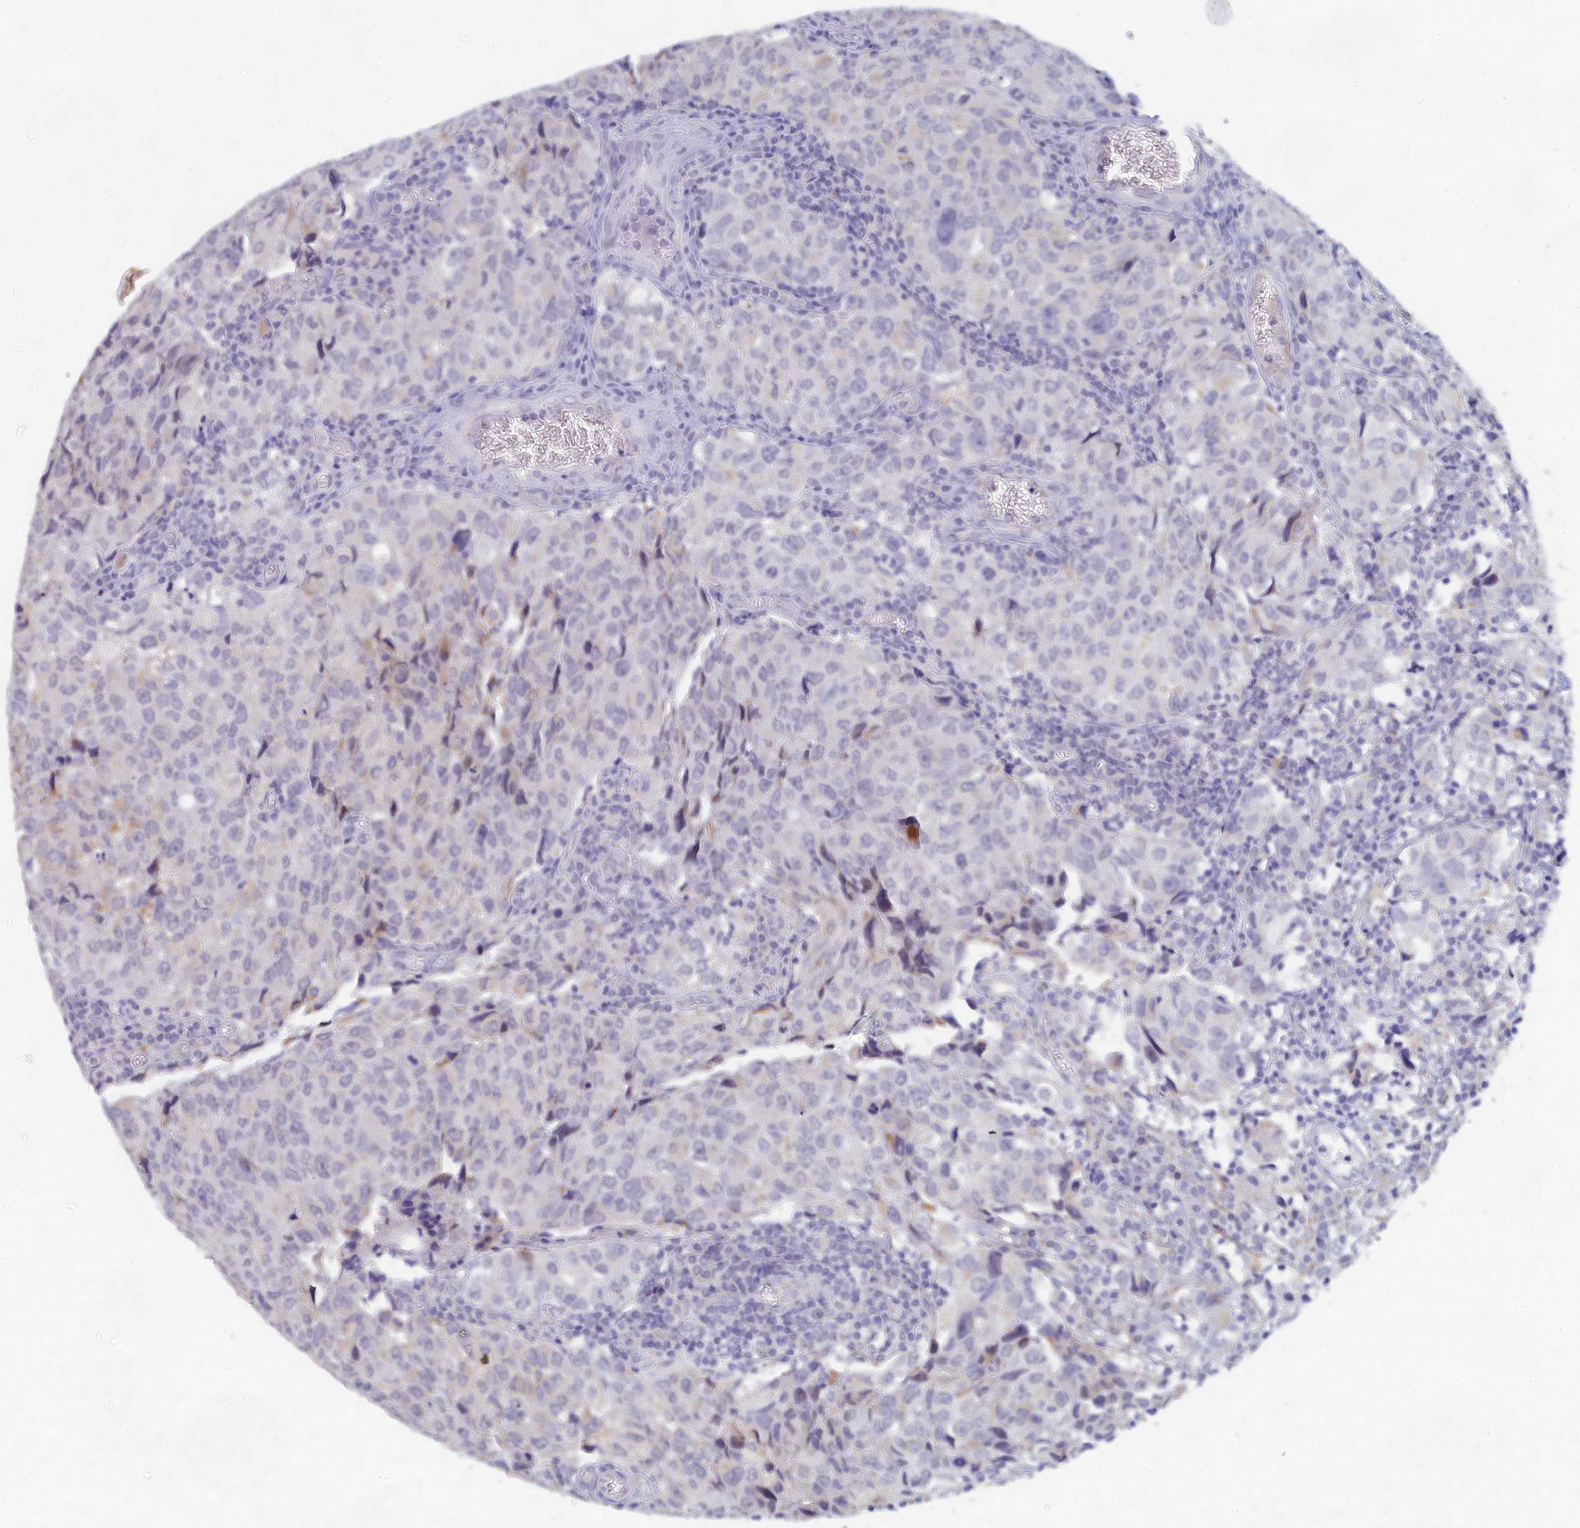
{"staining": {"intensity": "negative", "quantity": "none", "location": "none"}, "tissue": "urothelial cancer", "cell_type": "Tumor cells", "image_type": "cancer", "snomed": [{"axis": "morphology", "description": "Urothelial carcinoma, High grade"}, {"axis": "topography", "description": "Urinary bladder"}], "caption": "Tumor cells are negative for brown protein staining in urothelial carcinoma (high-grade).", "gene": "LRIF1", "patient": {"sex": "female", "age": 75}}